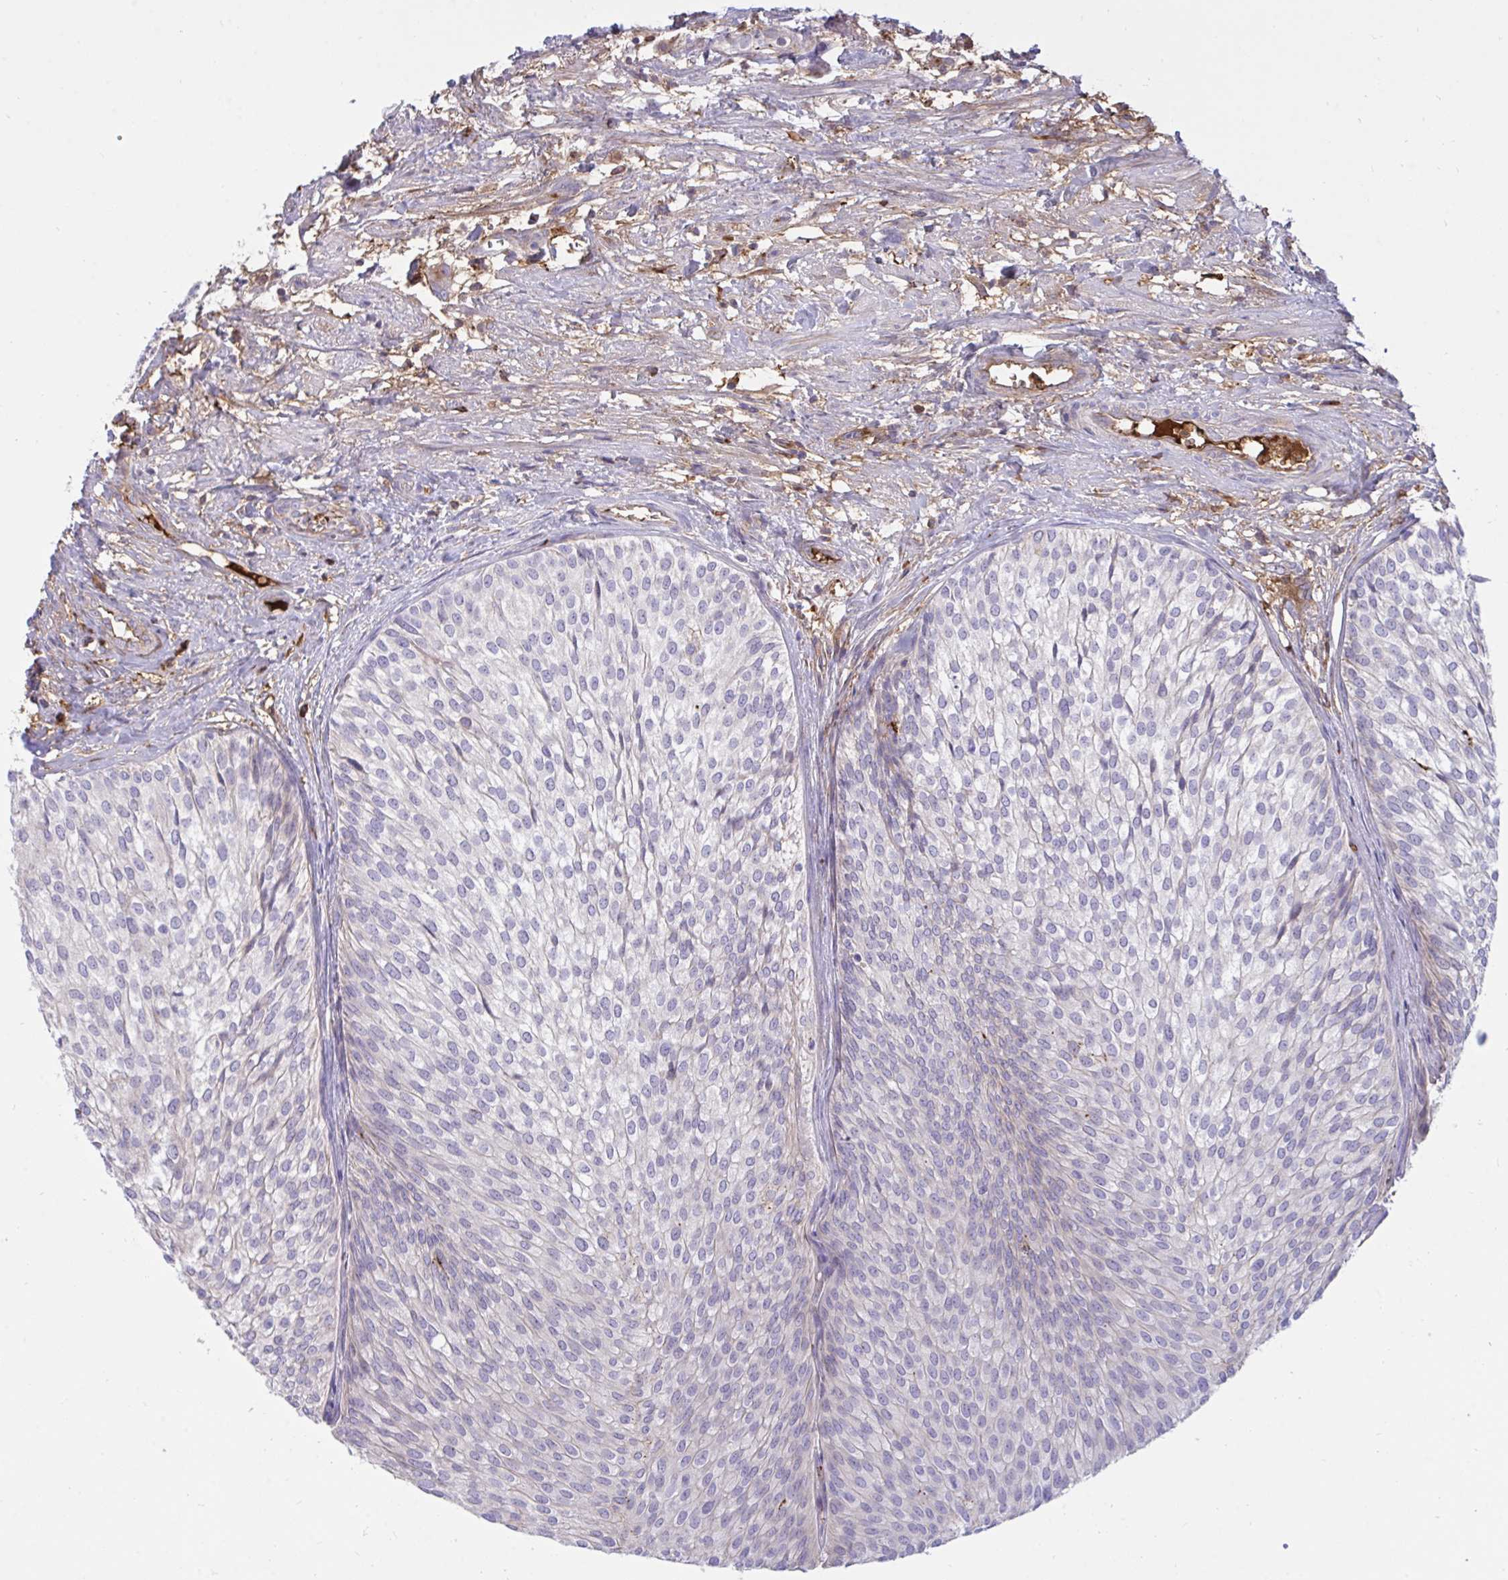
{"staining": {"intensity": "negative", "quantity": "none", "location": "none"}, "tissue": "urothelial cancer", "cell_type": "Tumor cells", "image_type": "cancer", "snomed": [{"axis": "morphology", "description": "Urothelial carcinoma, Low grade"}, {"axis": "topography", "description": "Urinary bladder"}], "caption": "Tumor cells are negative for brown protein staining in urothelial carcinoma (low-grade).", "gene": "F2", "patient": {"sex": "male", "age": 91}}